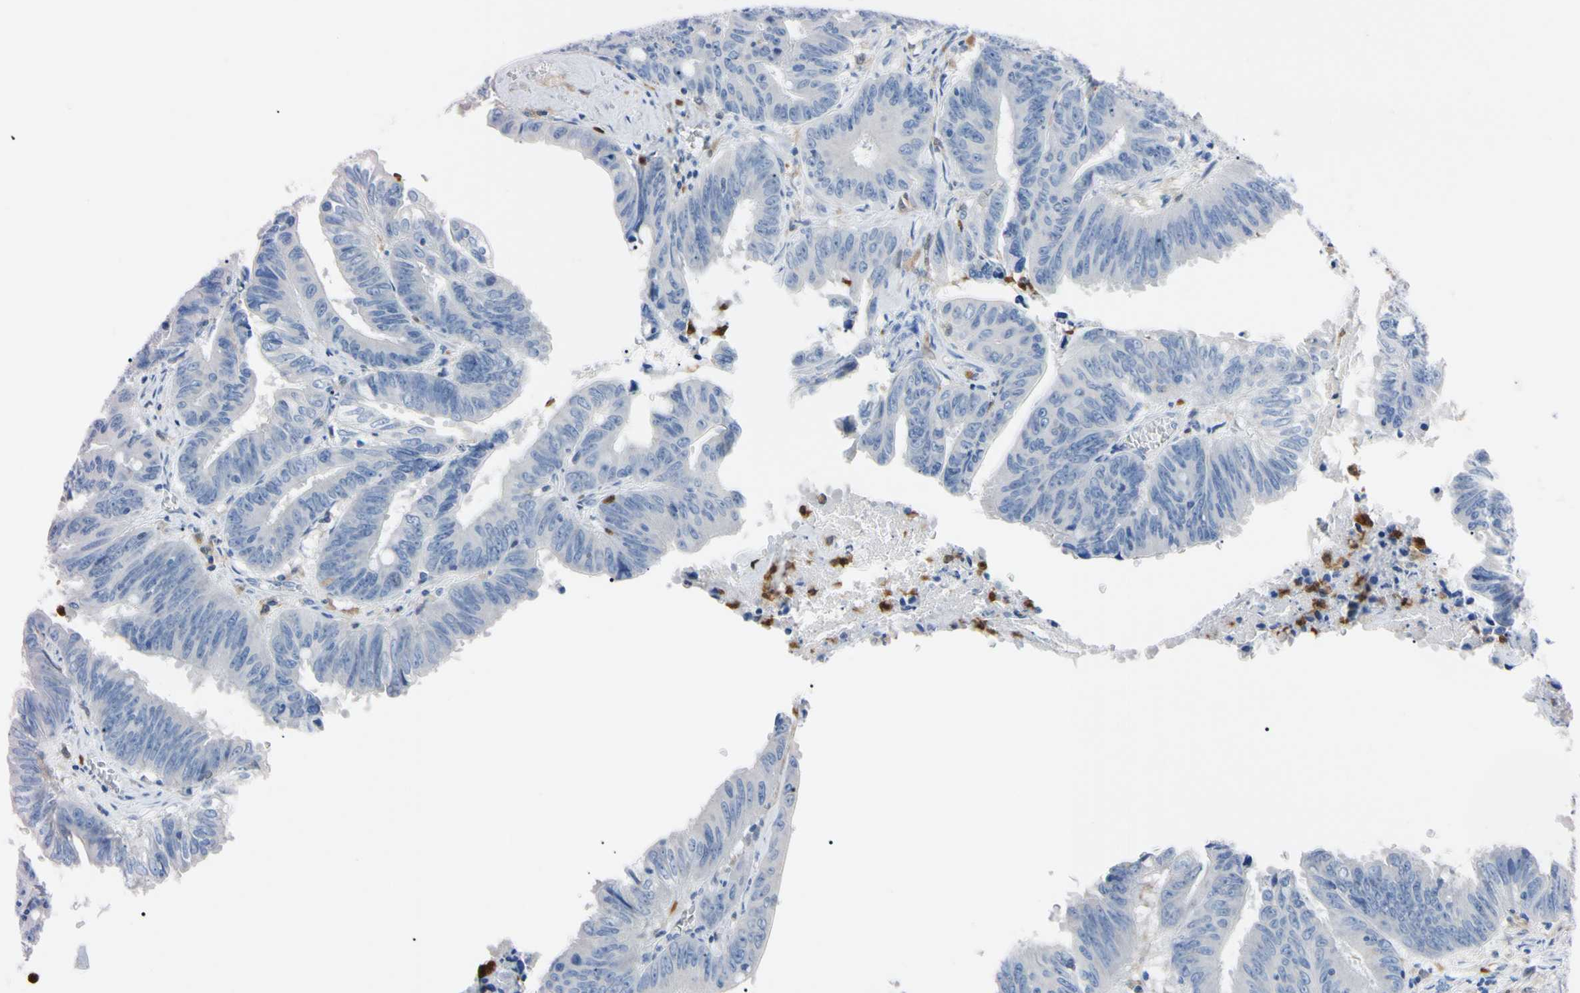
{"staining": {"intensity": "negative", "quantity": "none", "location": "none"}, "tissue": "colorectal cancer", "cell_type": "Tumor cells", "image_type": "cancer", "snomed": [{"axis": "morphology", "description": "Adenocarcinoma, NOS"}, {"axis": "topography", "description": "Colon"}], "caption": "There is no significant positivity in tumor cells of colorectal cancer (adenocarcinoma).", "gene": "NCF4", "patient": {"sex": "male", "age": 45}}